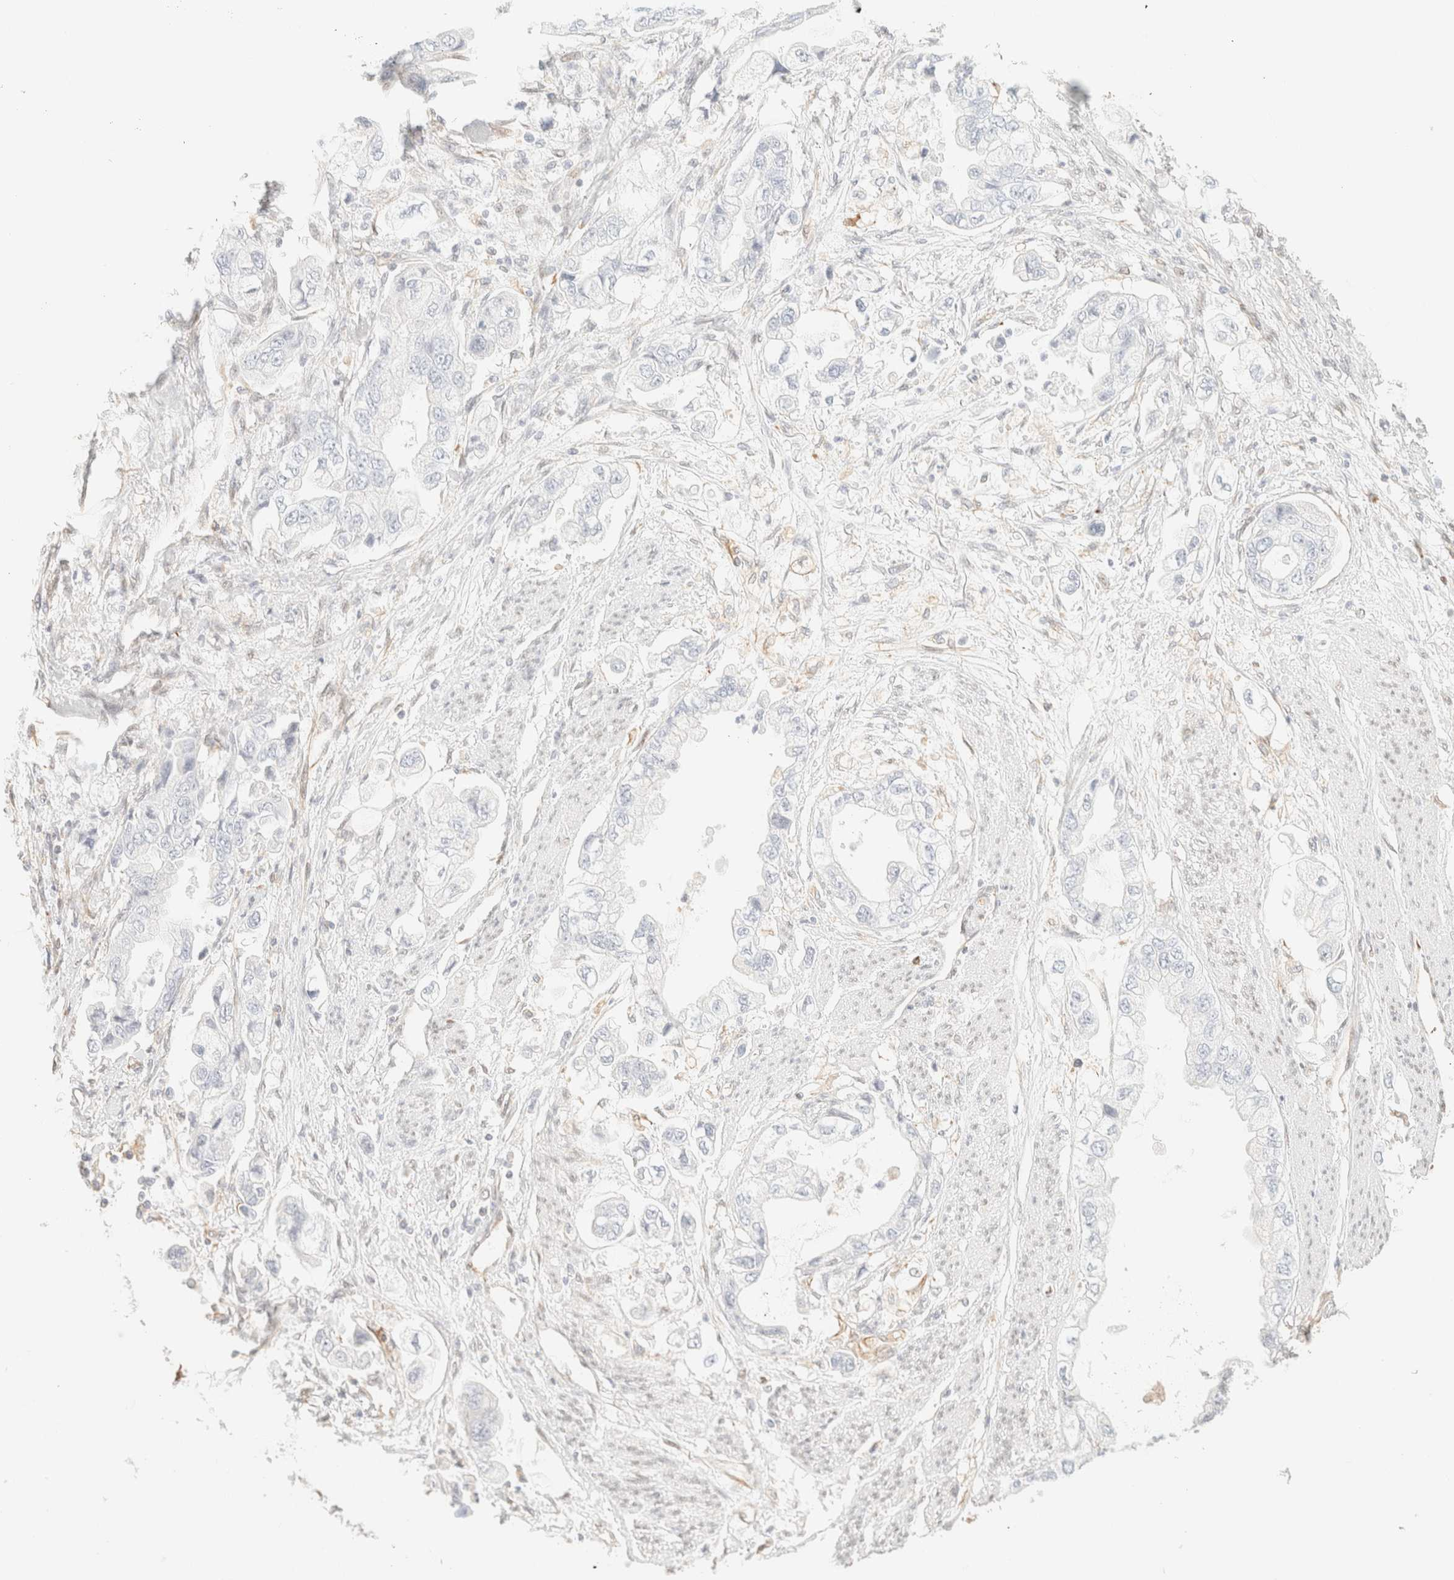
{"staining": {"intensity": "negative", "quantity": "none", "location": "none"}, "tissue": "stomach cancer", "cell_type": "Tumor cells", "image_type": "cancer", "snomed": [{"axis": "morphology", "description": "Adenocarcinoma, NOS"}, {"axis": "topography", "description": "Stomach"}], "caption": "High magnification brightfield microscopy of stomach cancer (adenocarcinoma) stained with DAB (3,3'-diaminobenzidine) (brown) and counterstained with hematoxylin (blue): tumor cells show no significant expression.", "gene": "ZSCAN18", "patient": {"sex": "male", "age": 62}}